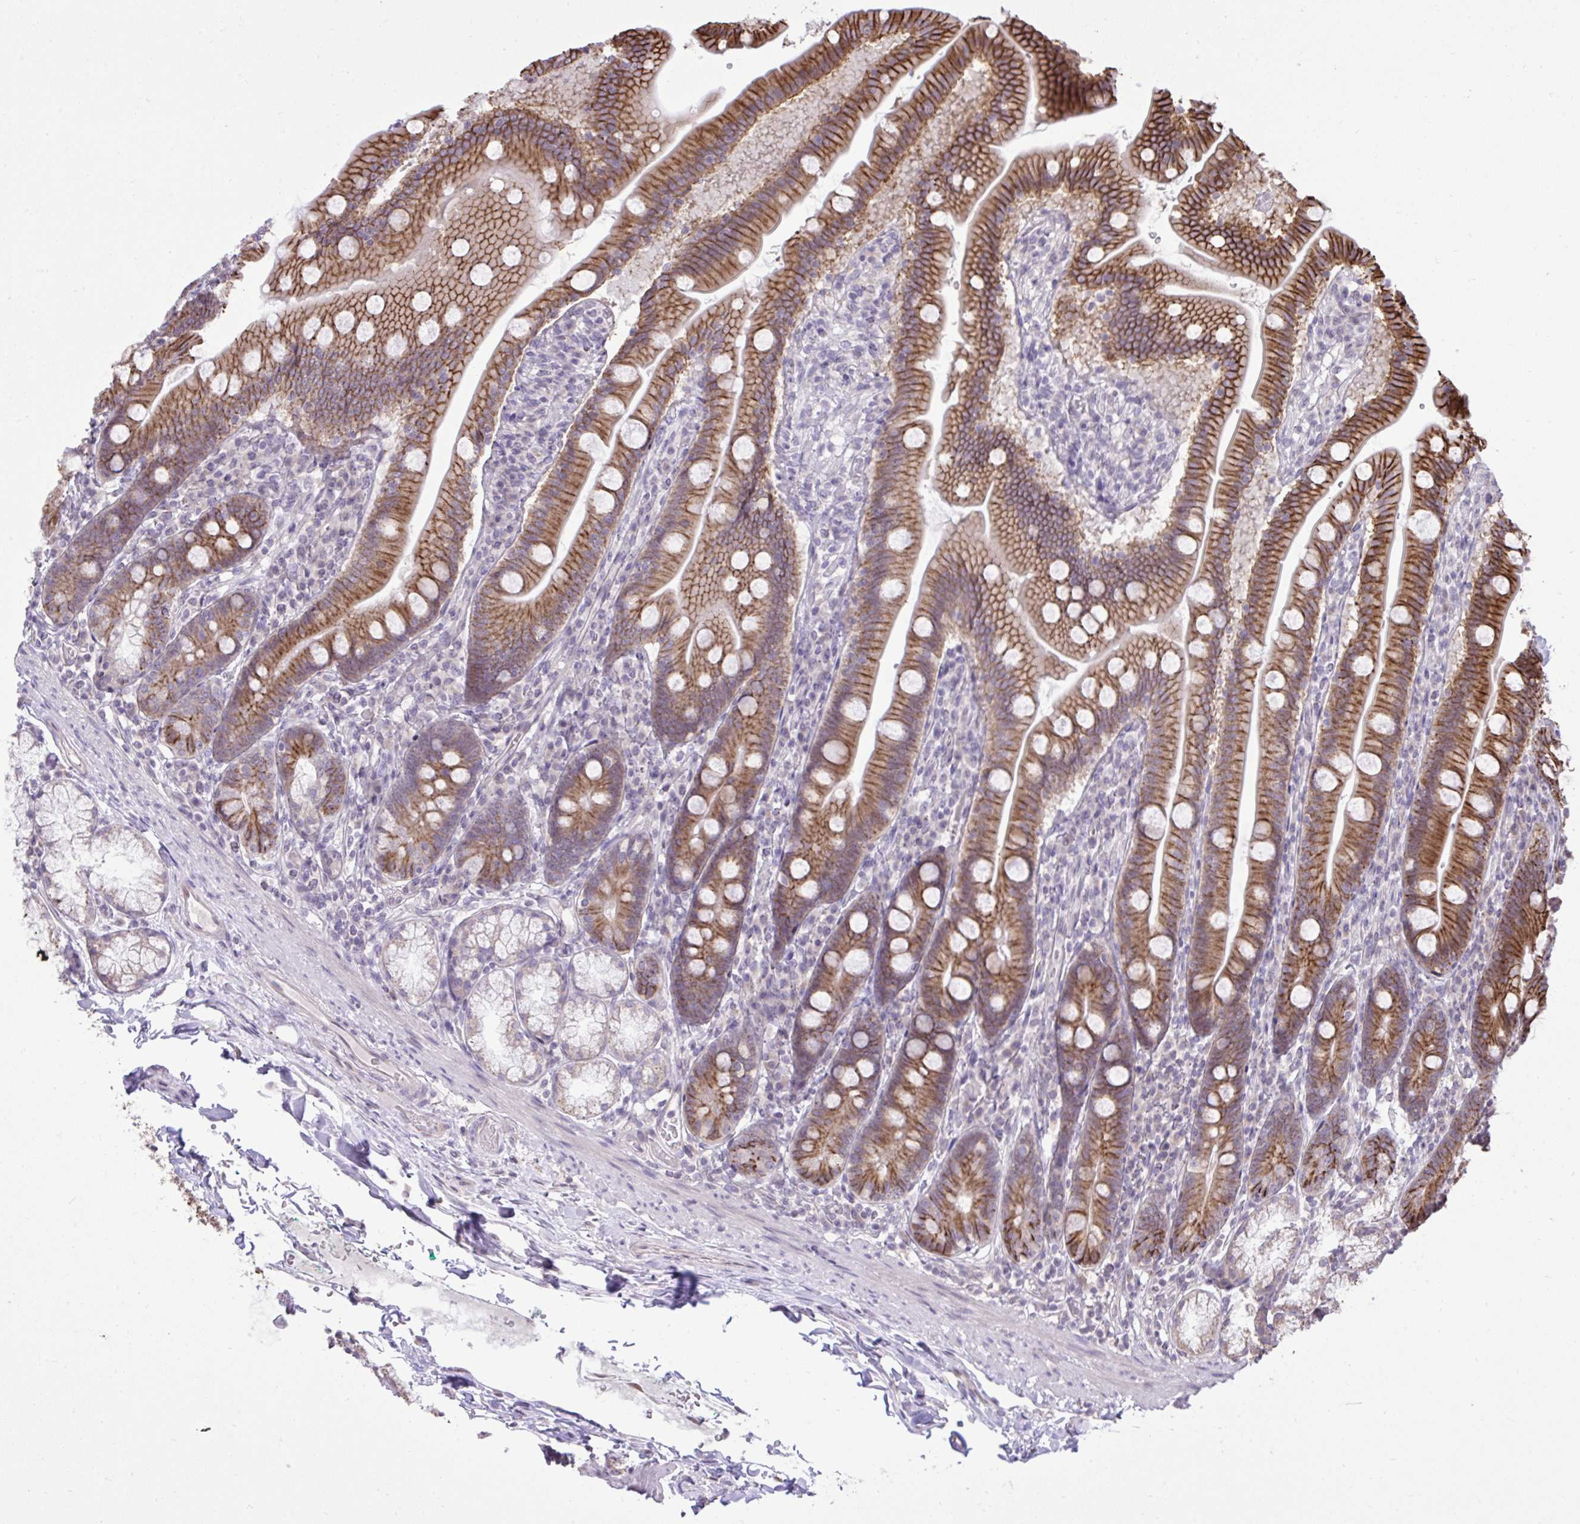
{"staining": {"intensity": "moderate", "quantity": ">75%", "location": "cytoplasmic/membranous"}, "tissue": "duodenum", "cell_type": "Glandular cells", "image_type": "normal", "snomed": [{"axis": "morphology", "description": "Normal tissue, NOS"}, {"axis": "topography", "description": "Duodenum"}], "caption": "Immunohistochemistry (IHC) micrograph of normal duodenum: duodenum stained using immunohistochemistry (IHC) displays medium levels of moderate protein expression localized specifically in the cytoplasmic/membranous of glandular cells, appearing as a cytoplasmic/membranous brown color.", "gene": "CYP20A1", "patient": {"sex": "female", "age": 67}}